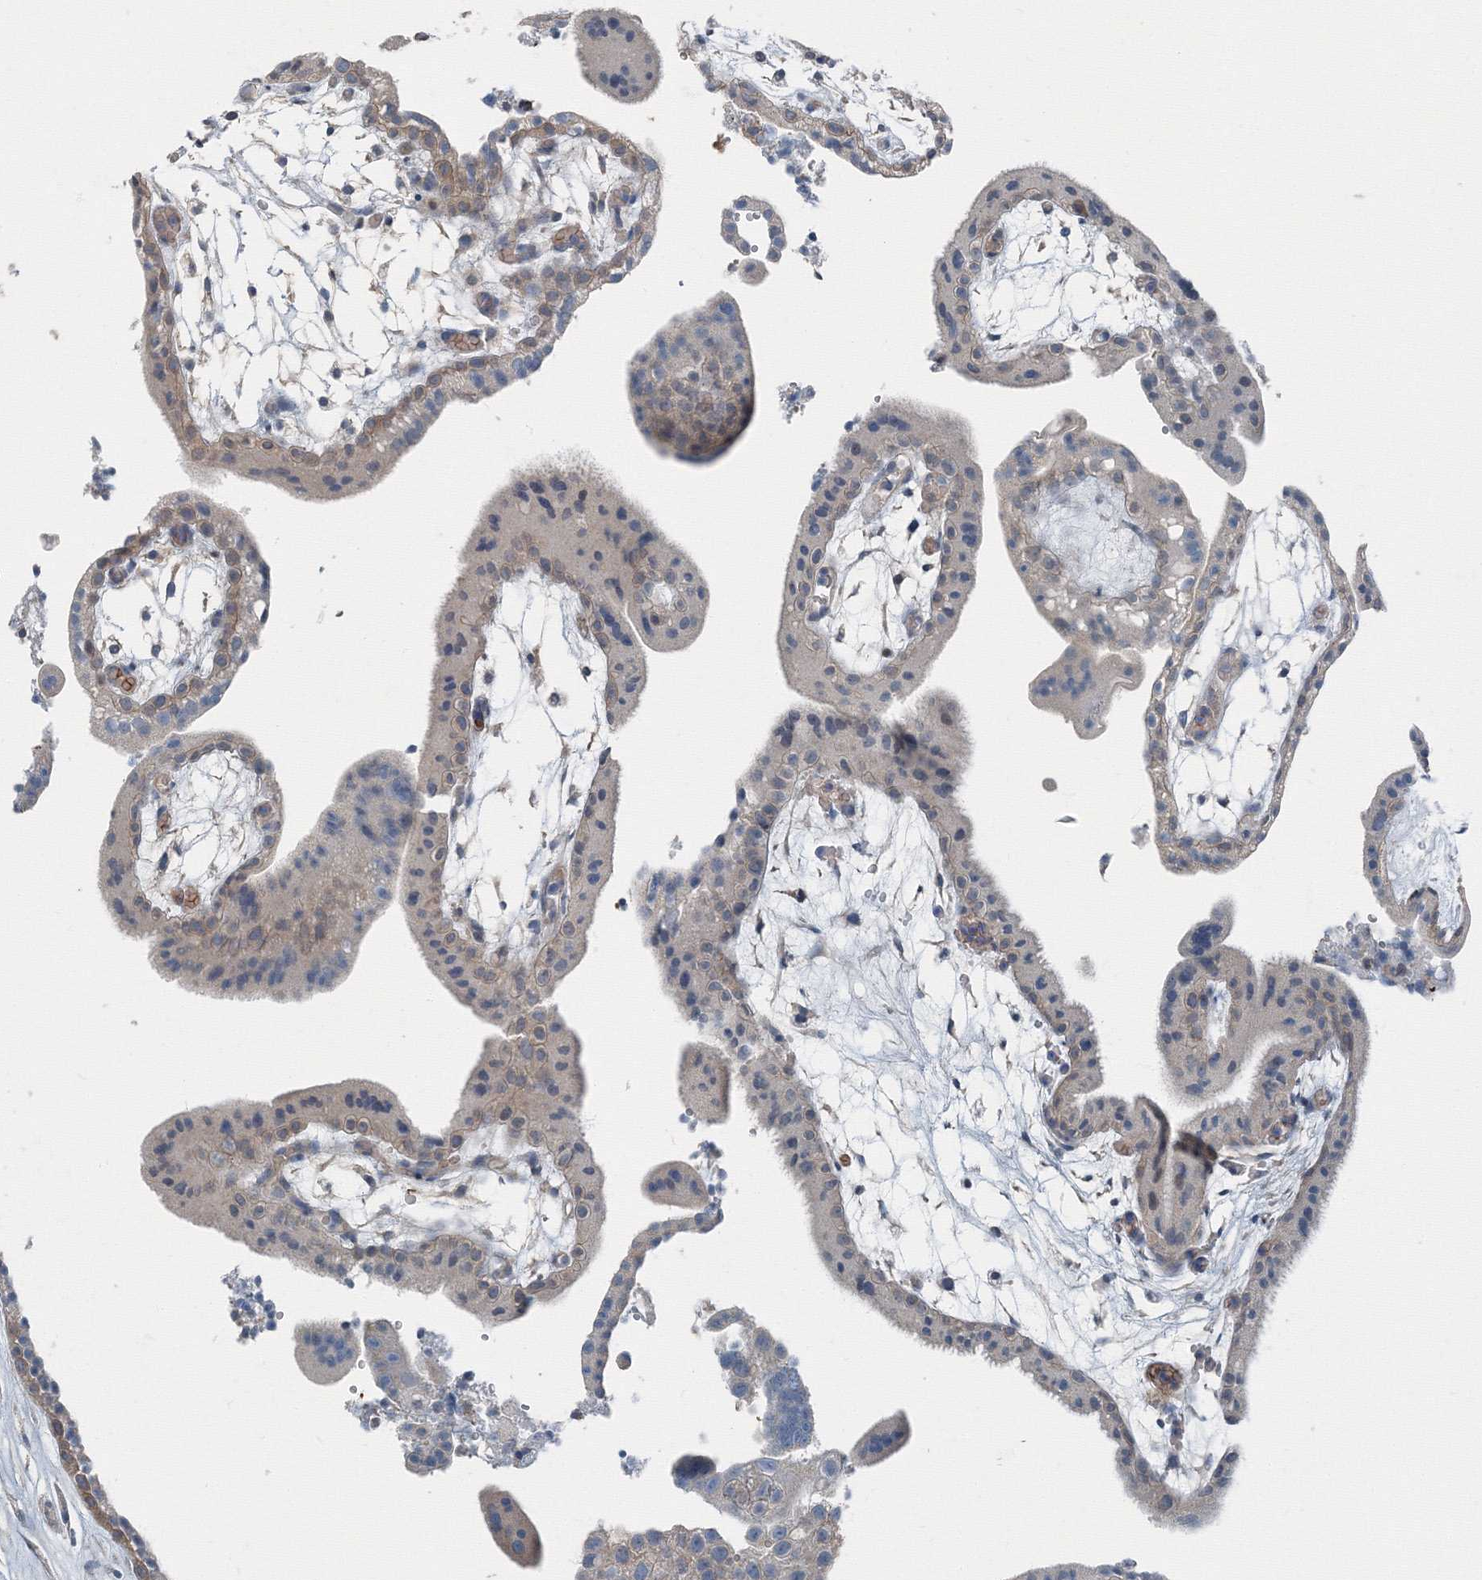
{"staining": {"intensity": "weak", "quantity": "<25%", "location": "cytoplasmic/membranous"}, "tissue": "placenta", "cell_type": "Decidual cells", "image_type": "normal", "snomed": [{"axis": "morphology", "description": "Normal tissue, NOS"}, {"axis": "topography", "description": "Placenta"}], "caption": "The micrograph reveals no significant expression in decidual cells of placenta.", "gene": "AASDH", "patient": {"sex": "female", "age": 18}}